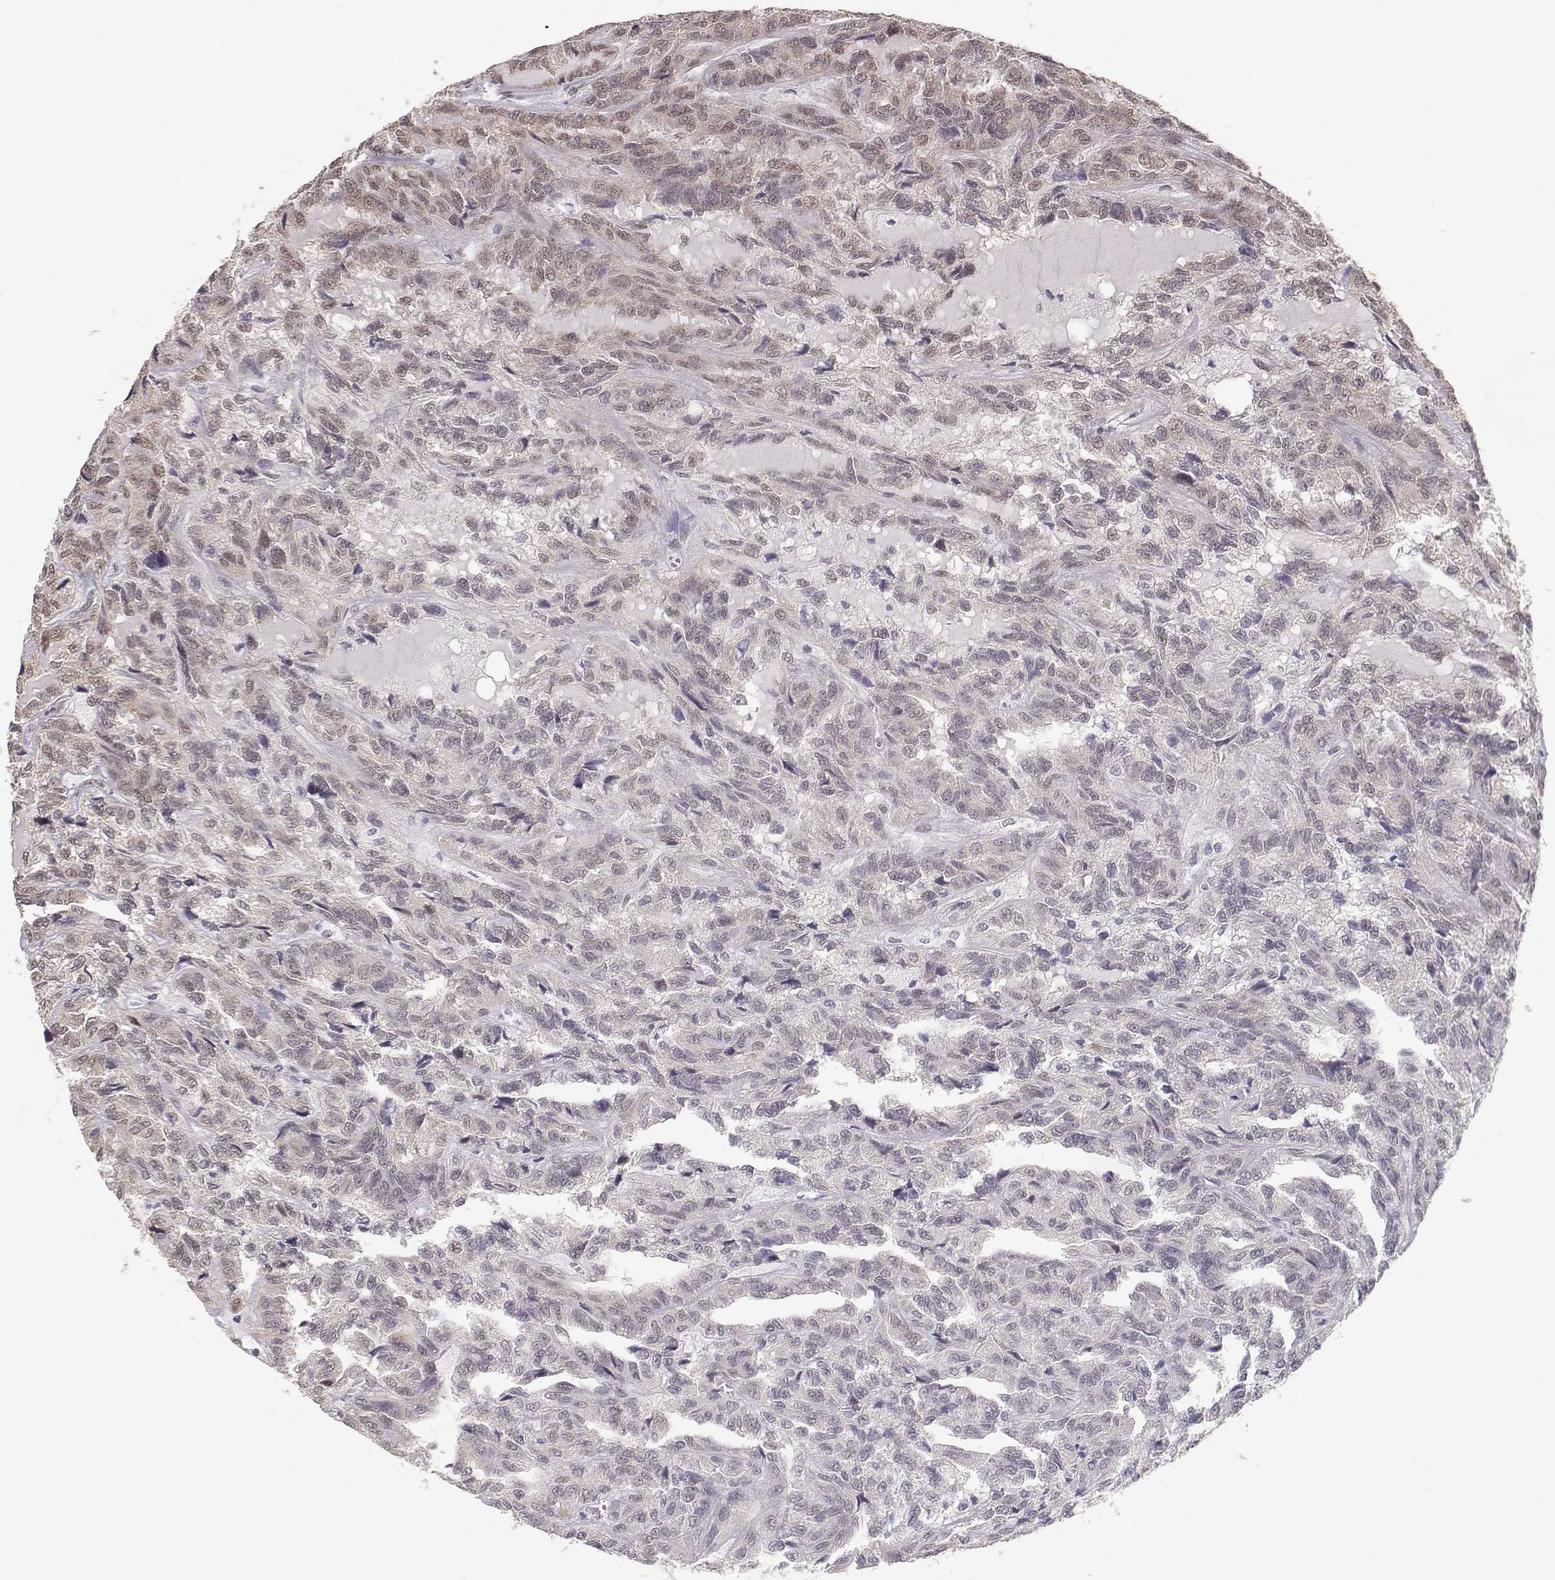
{"staining": {"intensity": "moderate", "quantity": "<25%", "location": "nuclear"}, "tissue": "renal cancer", "cell_type": "Tumor cells", "image_type": "cancer", "snomed": [{"axis": "morphology", "description": "Adenocarcinoma, NOS"}, {"axis": "topography", "description": "Kidney"}], "caption": "Immunohistochemical staining of human renal cancer (adenocarcinoma) exhibits low levels of moderate nuclear expression in approximately <25% of tumor cells.", "gene": "BRCA1", "patient": {"sex": "male", "age": 79}}